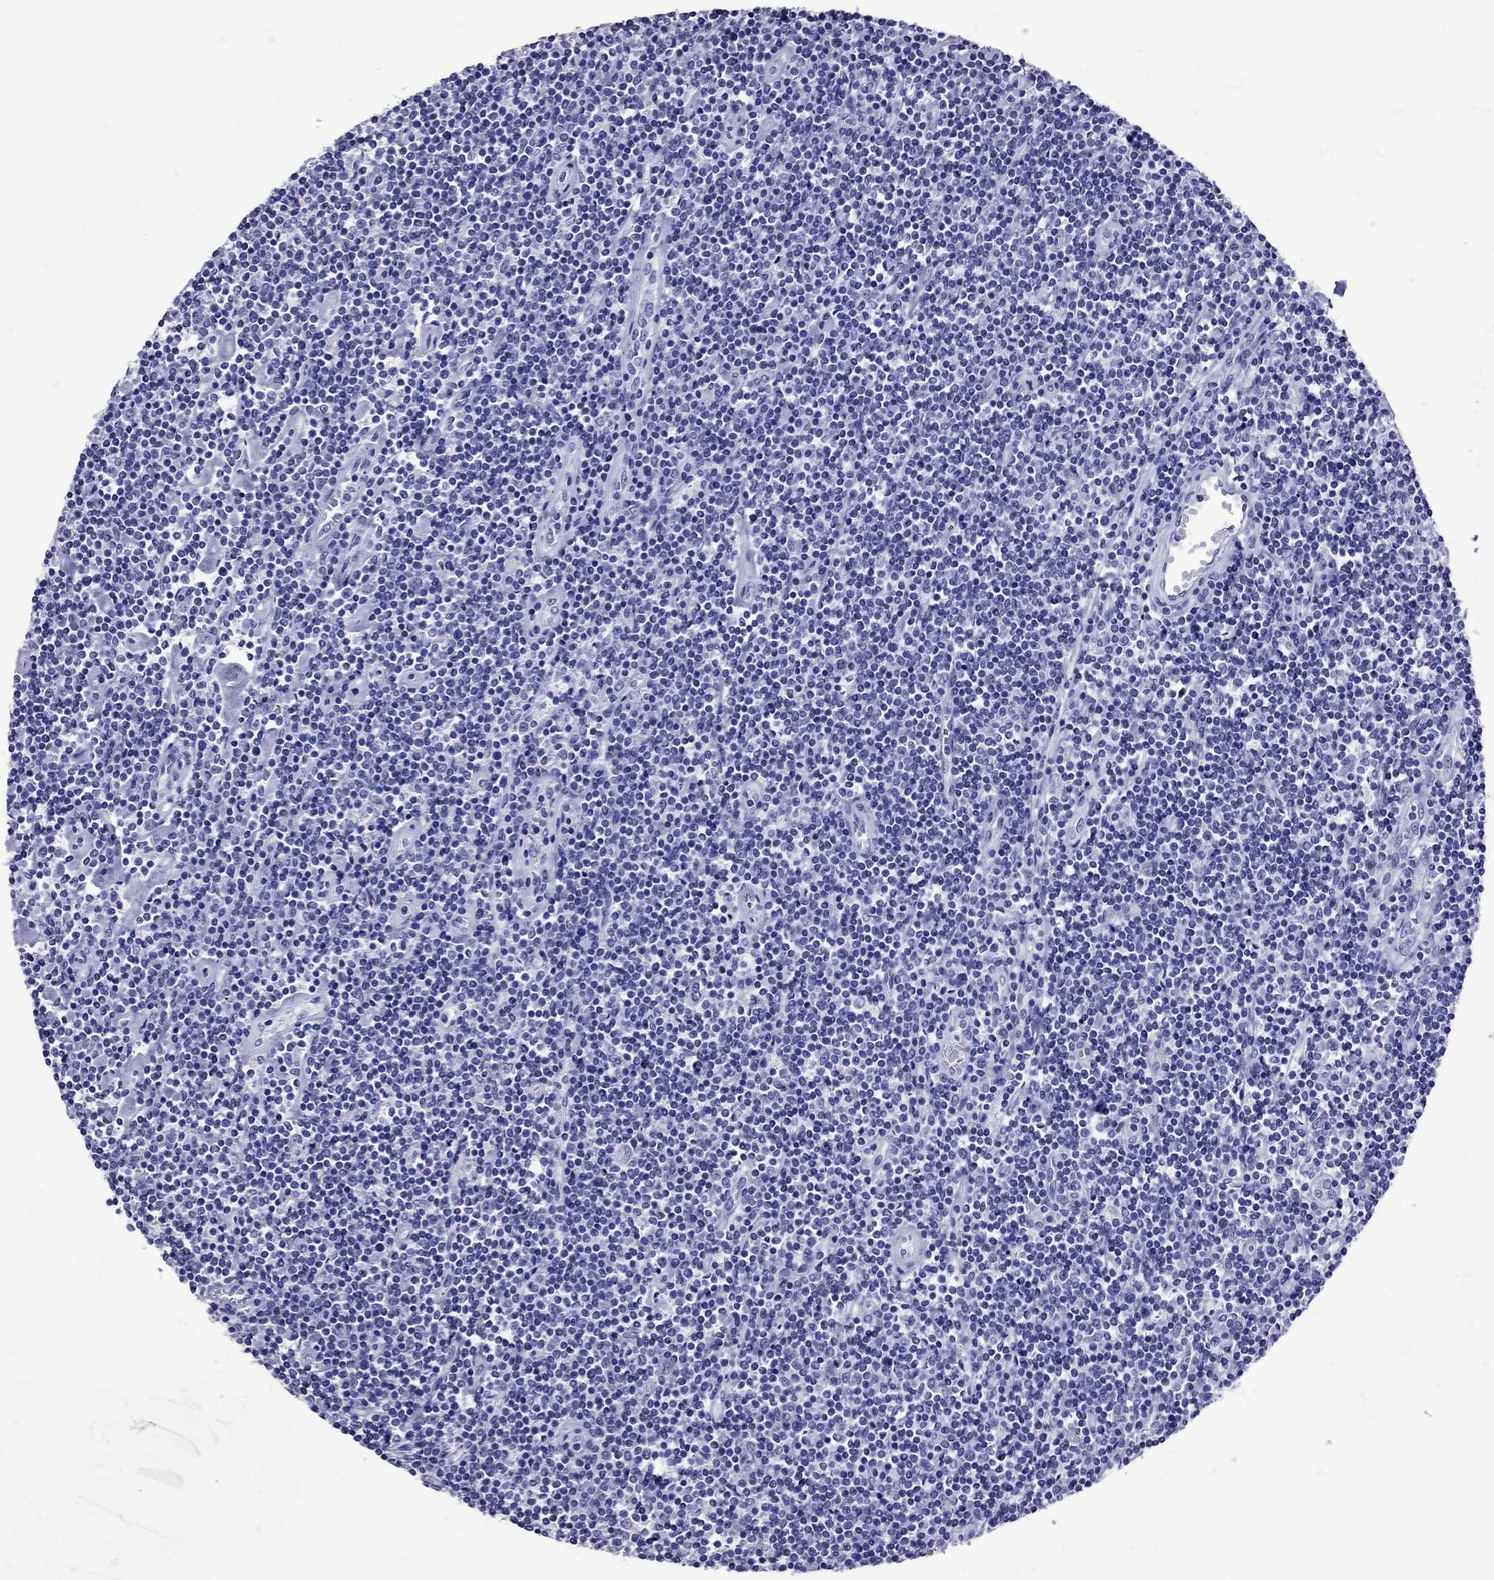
{"staining": {"intensity": "negative", "quantity": "none", "location": "none"}, "tissue": "lymphoma", "cell_type": "Tumor cells", "image_type": "cancer", "snomed": [{"axis": "morphology", "description": "Hodgkin's disease, NOS"}, {"axis": "topography", "description": "Lymph node"}], "caption": "This is a micrograph of immunohistochemistry (IHC) staining of Hodgkin's disease, which shows no positivity in tumor cells.", "gene": "AVP", "patient": {"sex": "male", "age": 40}}